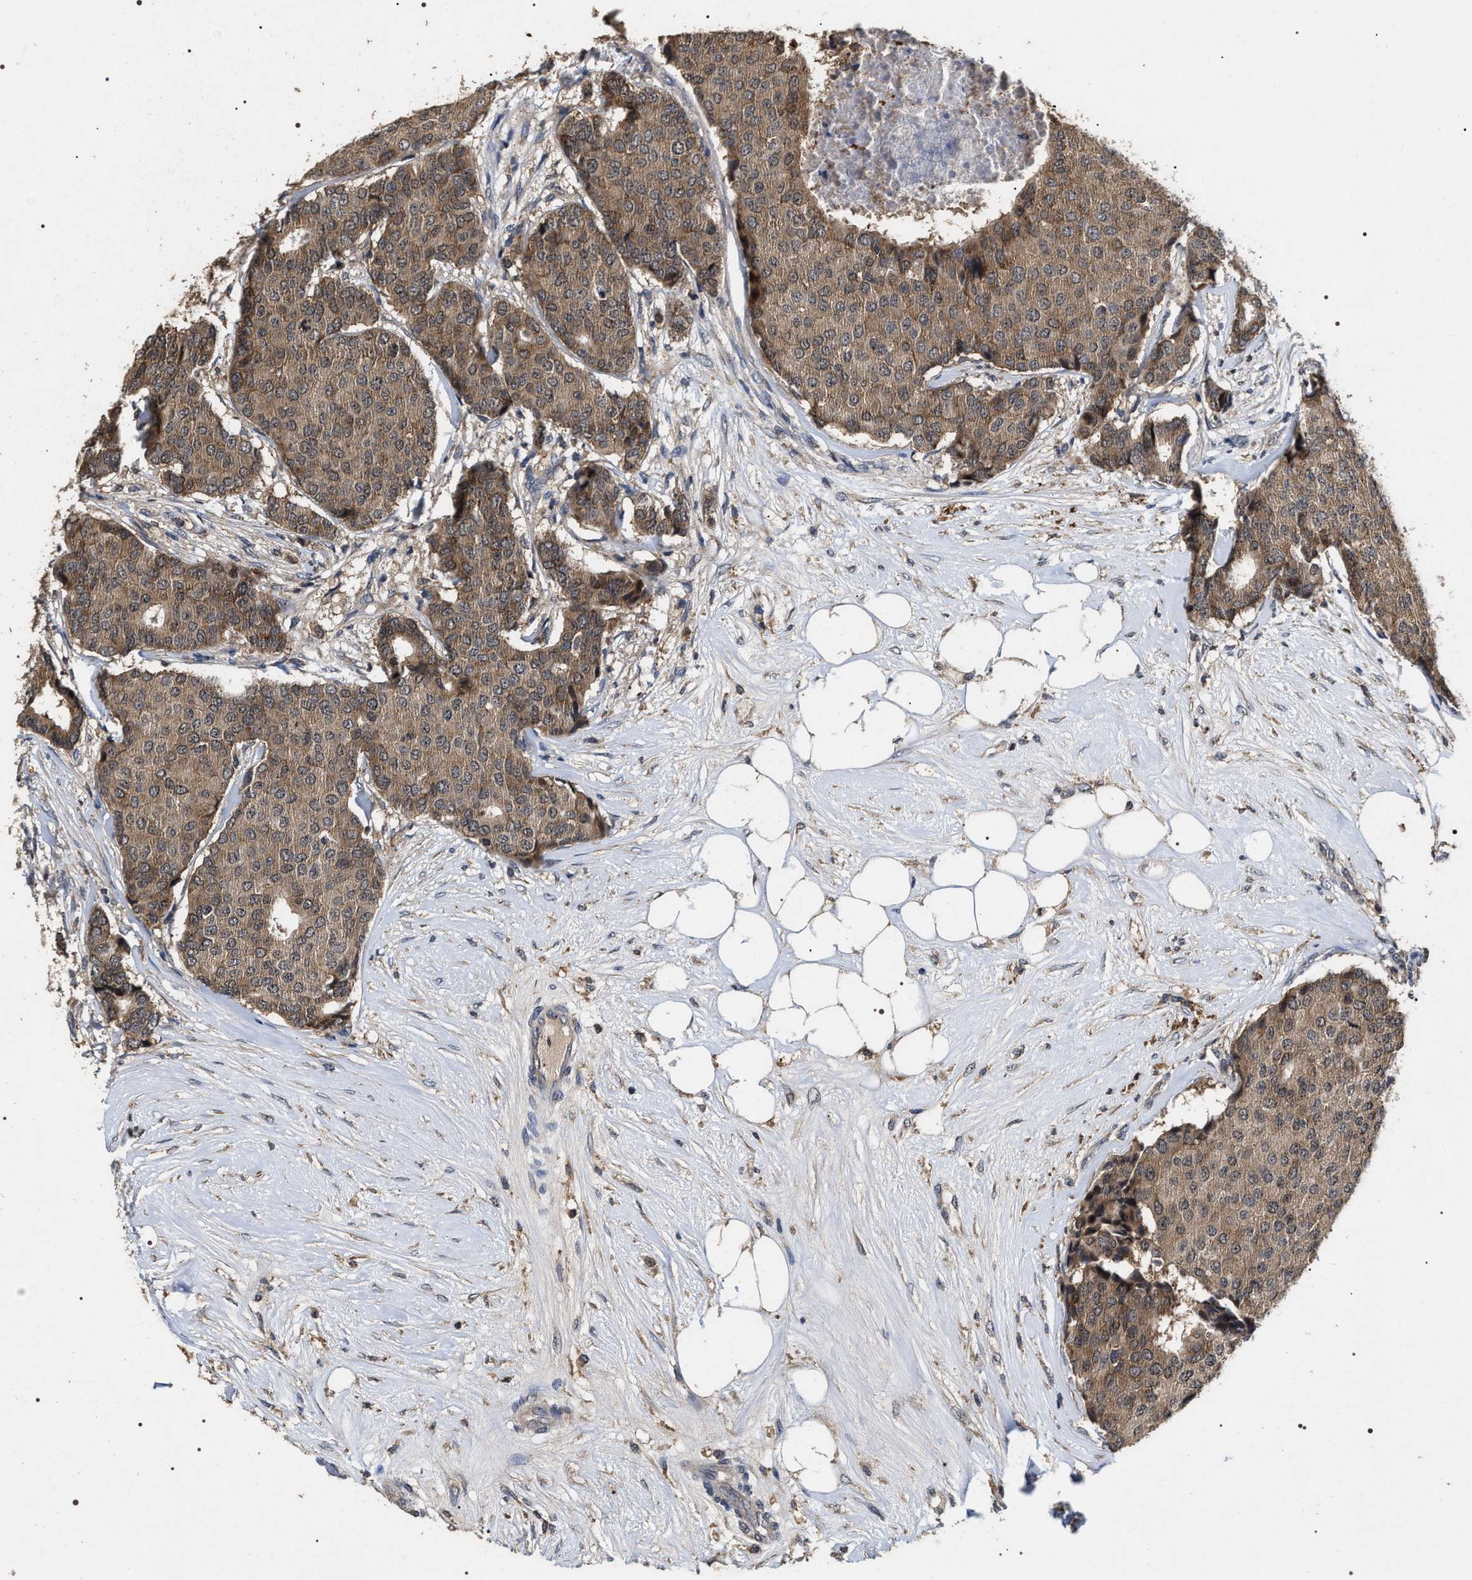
{"staining": {"intensity": "moderate", "quantity": ">75%", "location": "cytoplasmic/membranous"}, "tissue": "breast cancer", "cell_type": "Tumor cells", "image_type": "cancer", "snomed": [{"axis": "morphology", "description": "Duct carcinoma"}, {"axis": "topography", "description": "Breast"}], "caption": "Protein positivity by immunohistochemistry (IHC) demonstrates moderate cytoplasmic/membranous staining in approximately >75% of tumor cells in breast cancer. (Stains: DAB in brown, nuclei in blue, Microscopy: brightfield microscopy at high magnification).", "gene": "UPF3A", "patient": {"sex": "female", "age": 75}}